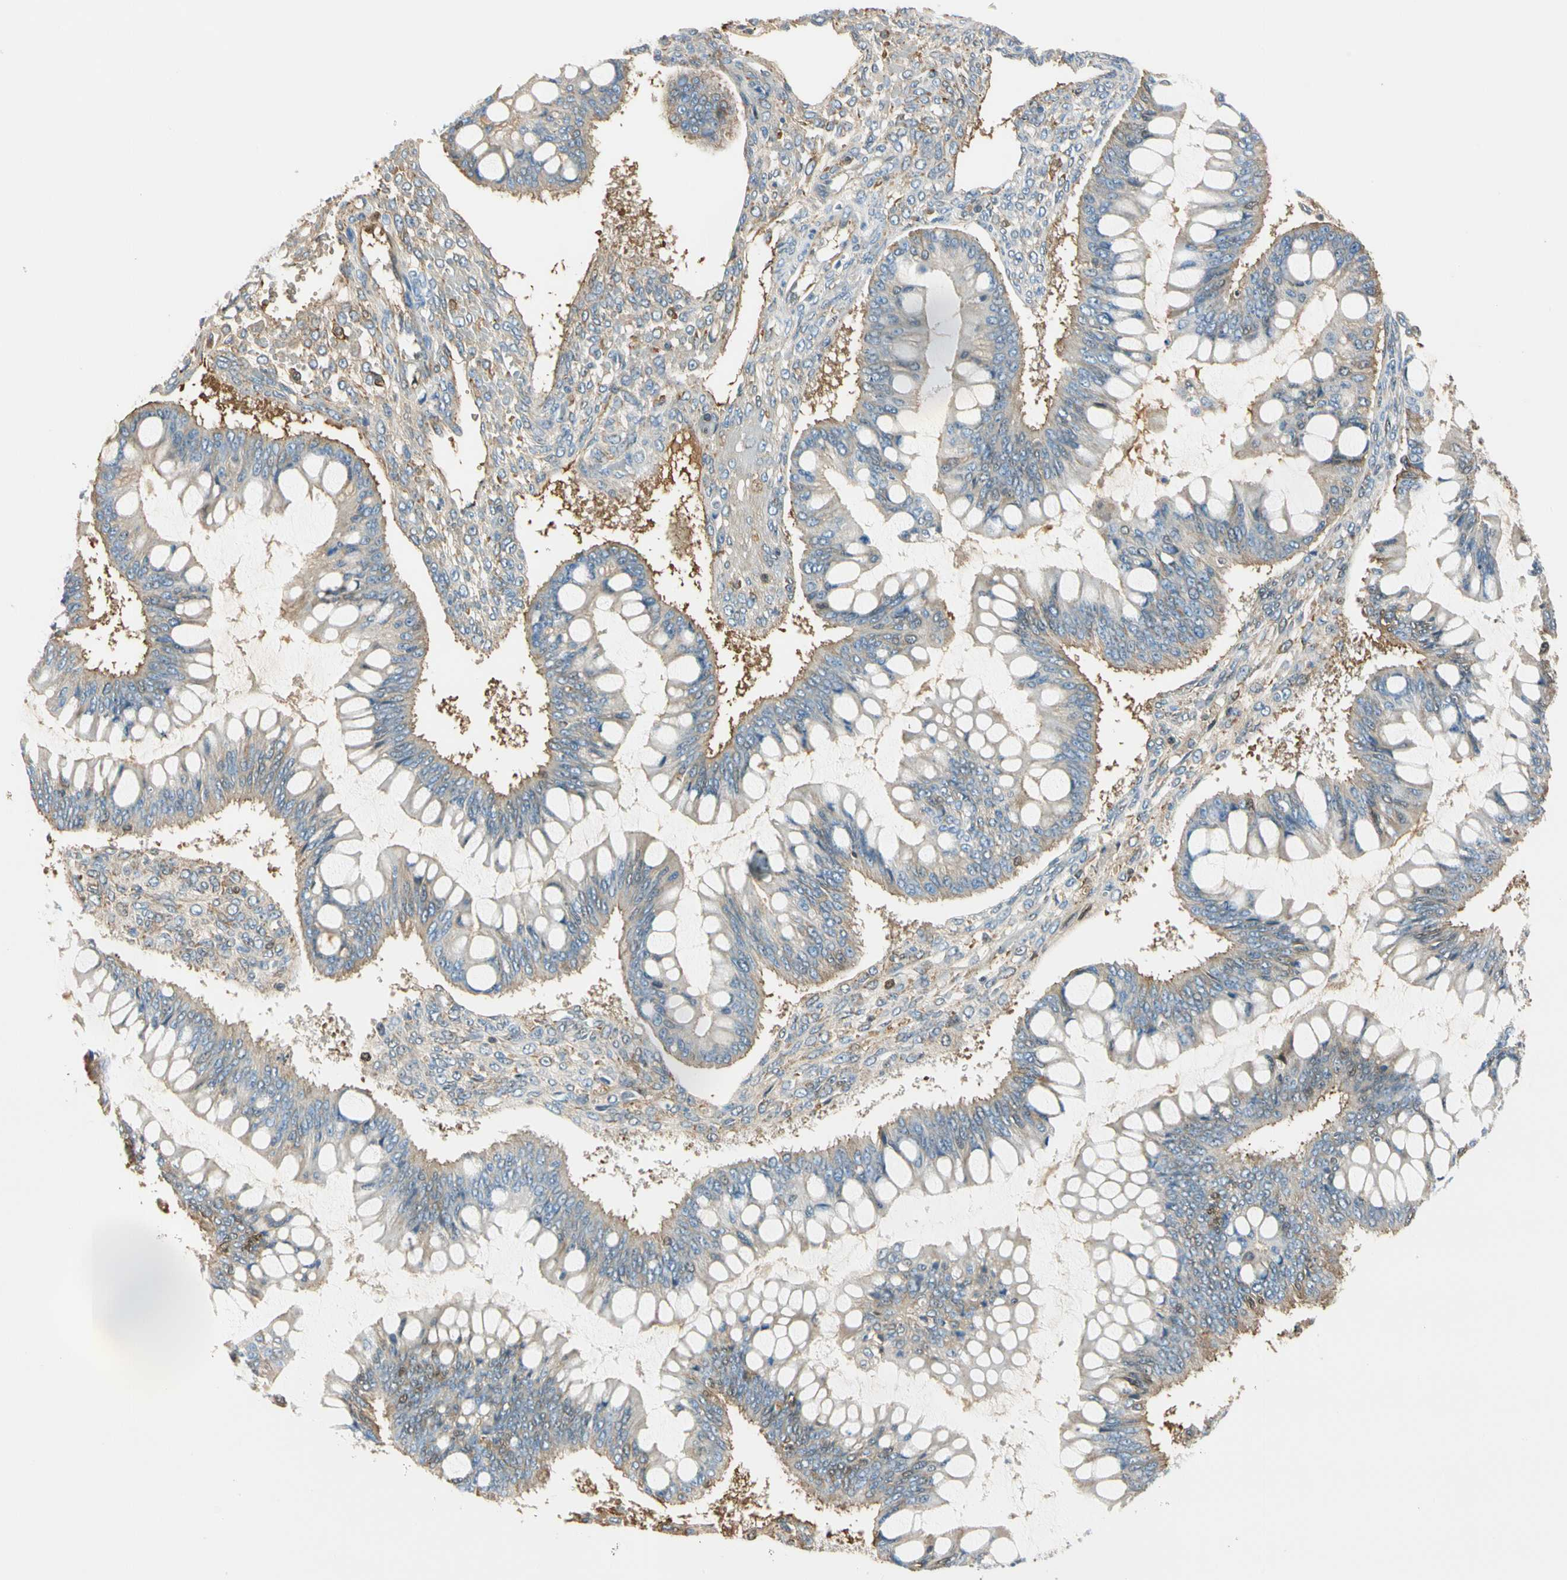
{"staining": {"intensity": "weak", "quantity": "25%-75%", "location": "cytoplasmic/membranous,nuclear"}, "tissue": "ovarian cancer", "cell_type": "Tumor cells", "image_type": "cancer", "snomed": [{"axis": "morphology", "description": "Cystadenocarcinoma, mucinous, NOS"}, {"axis": "topography", "description": "Ovary"}], "caption": "Protein staining displays weak cytoplasmic/membranous and nuclear staining in about 25%-75% of tumor cells in ovarian cancer. (DAB IHC with brightfield microscopy, high magnification).", "gene": "LAMB3", "patient": {"sex": "female", "age": 73}}